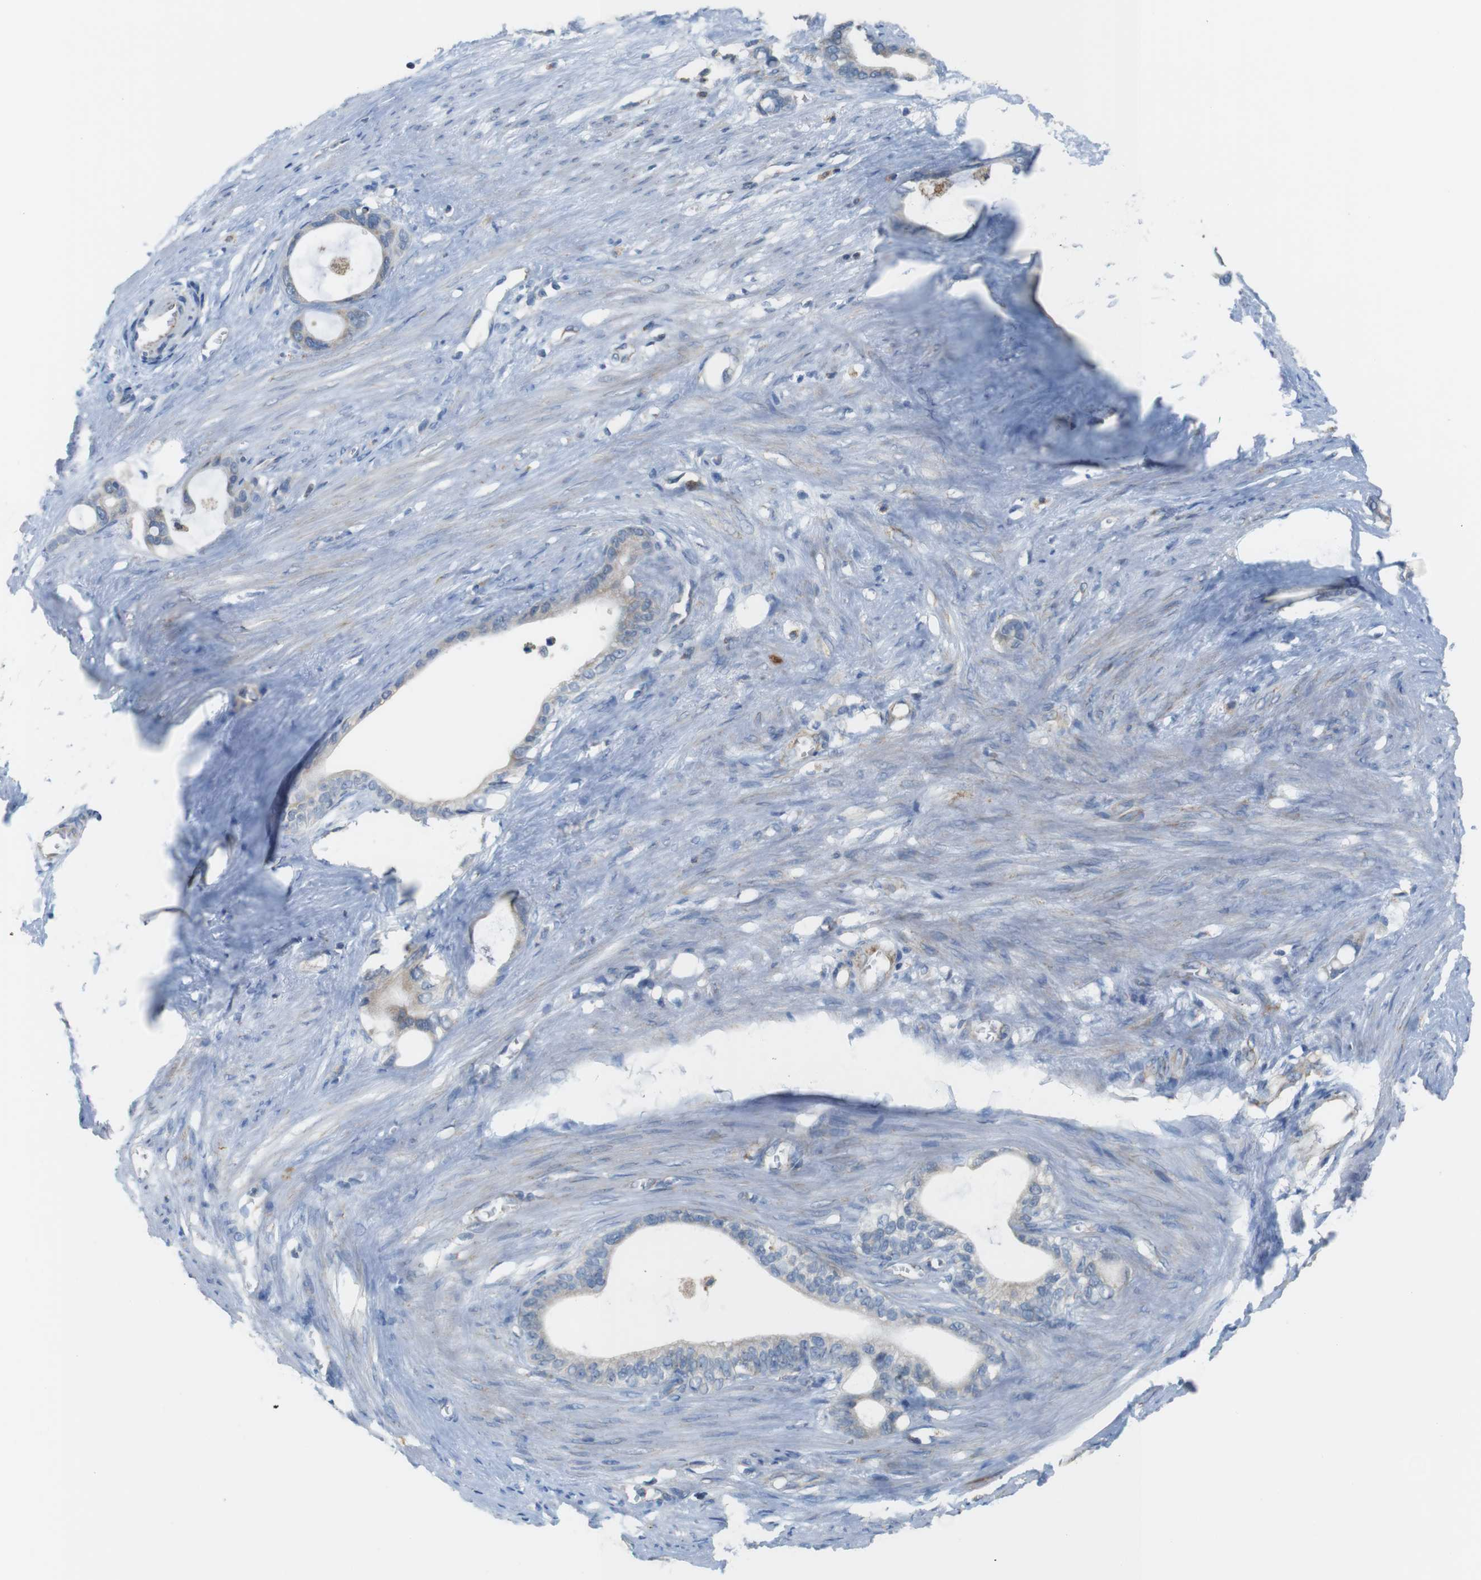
{"staining": {"intensity": "weak", "quantity": "<25%", "location": "cytoplasmic/membranous"}, "tissue": "stomach cancer", "cell_type": "Tumor cells", "image_type": "cancer", "snomed": [{"axis": "morphology", "description": "Adenocarcinoma, NOS"}, {"axis": "topography", "description": "Stomach"}], "caption": "Human stomach cancer (adenocarcinoma) stained for a protein using immunohistochemistry exhibits no expression in tumor cells.", "gene": "GRIK2", "patient": {"sex": "female", "age": 75}}